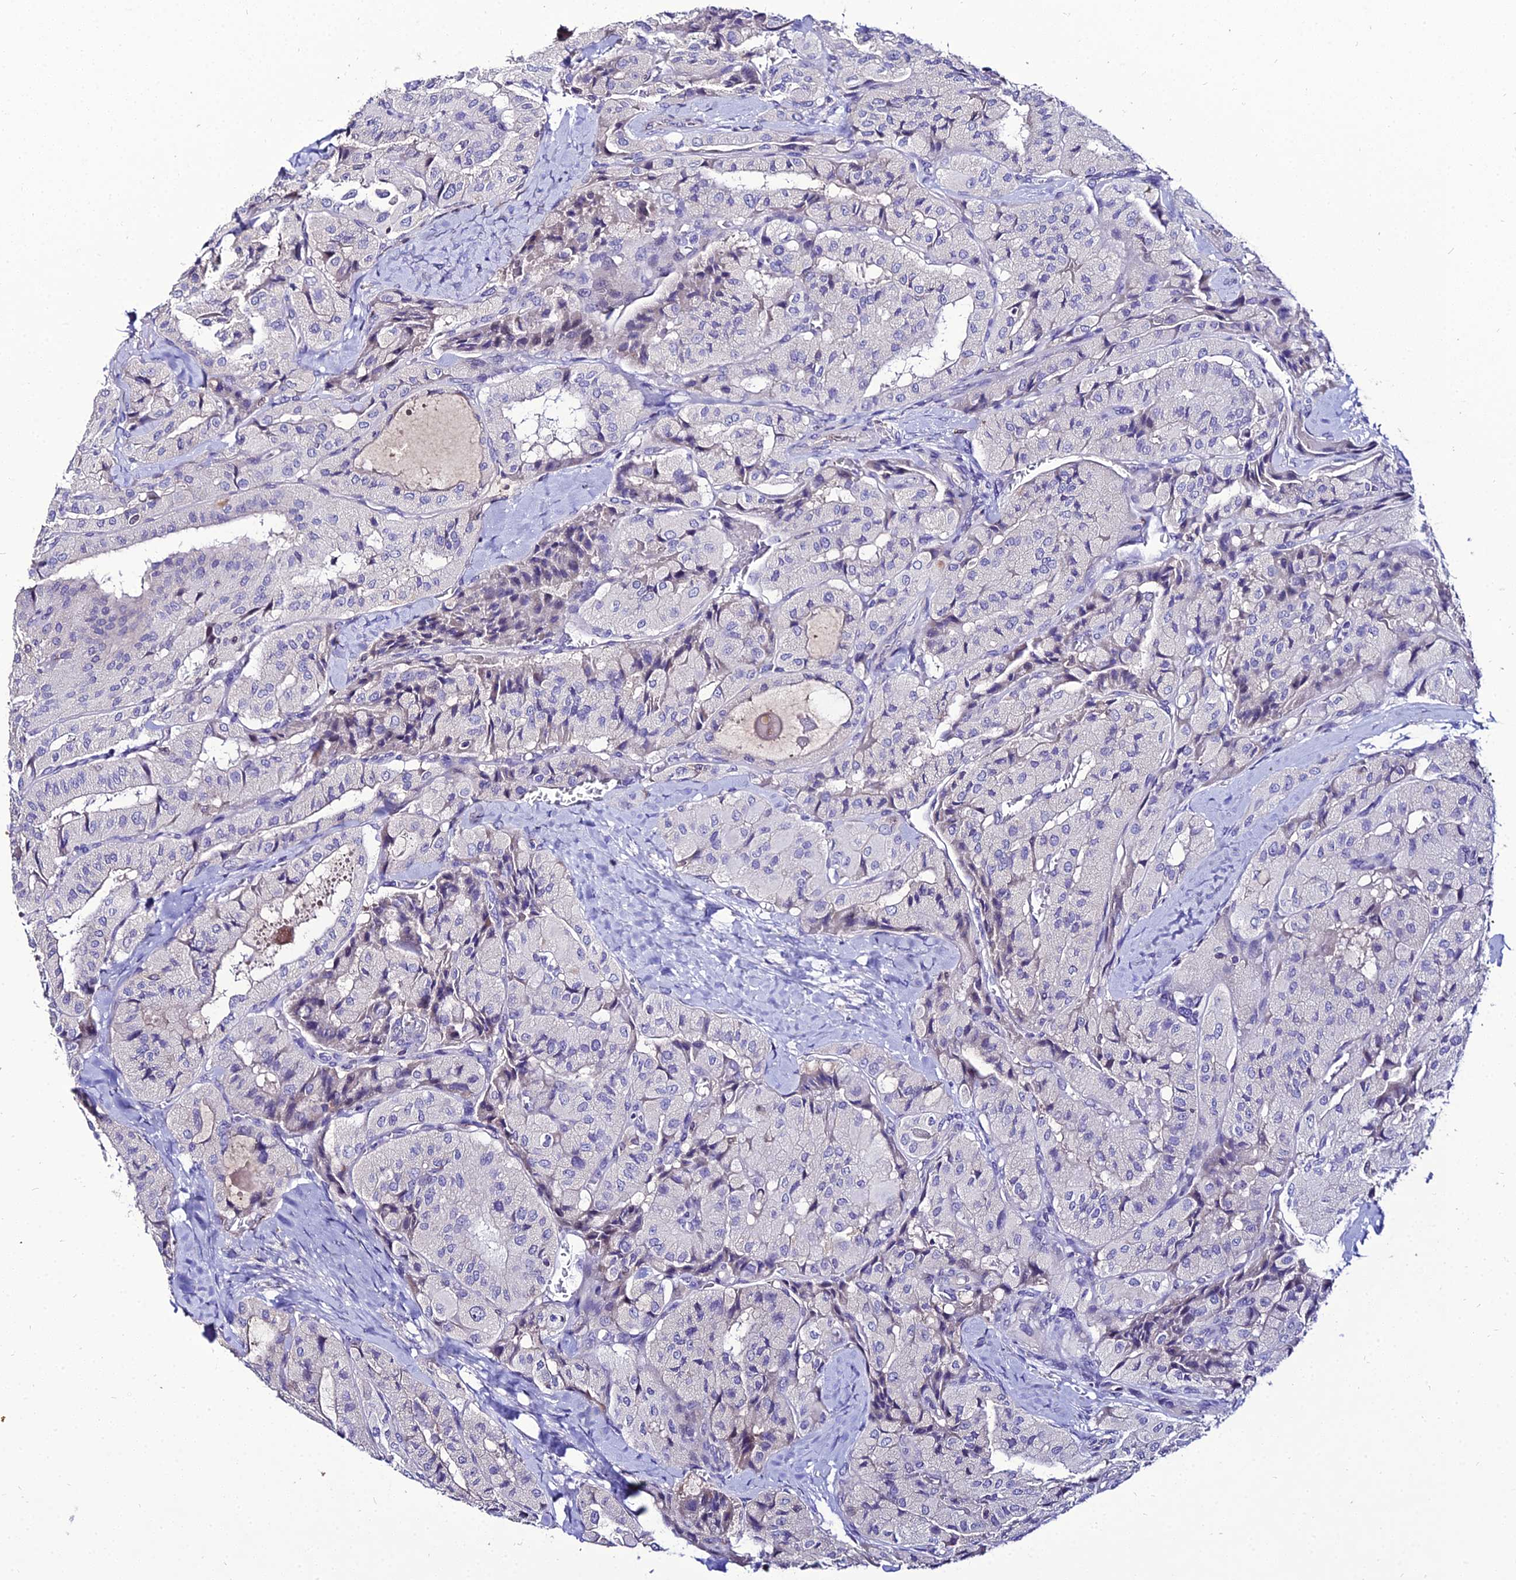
{"staining": {"intensity": "negative", "quantity": "none", "location": "none"}, "tissue": "thyroid cancer", "cell_type": "Tumor cells", "image_type": "cancer", "snomed": [{"axis": "morphology", "description": "Normal tissue, NOS"}, {"axis": "morphology", "description": "Papillary adenocarcinoma, NOS"}, {"axis": "topography", "description": "Thyroid gland"}], "caption": "DAB immunohistochemical staining of human thyroid papillary adenocarcinoma shows no significant staining in tumor cells.", "gene": "SHQ1", "patient": {"sex": "female", "age": 59}}